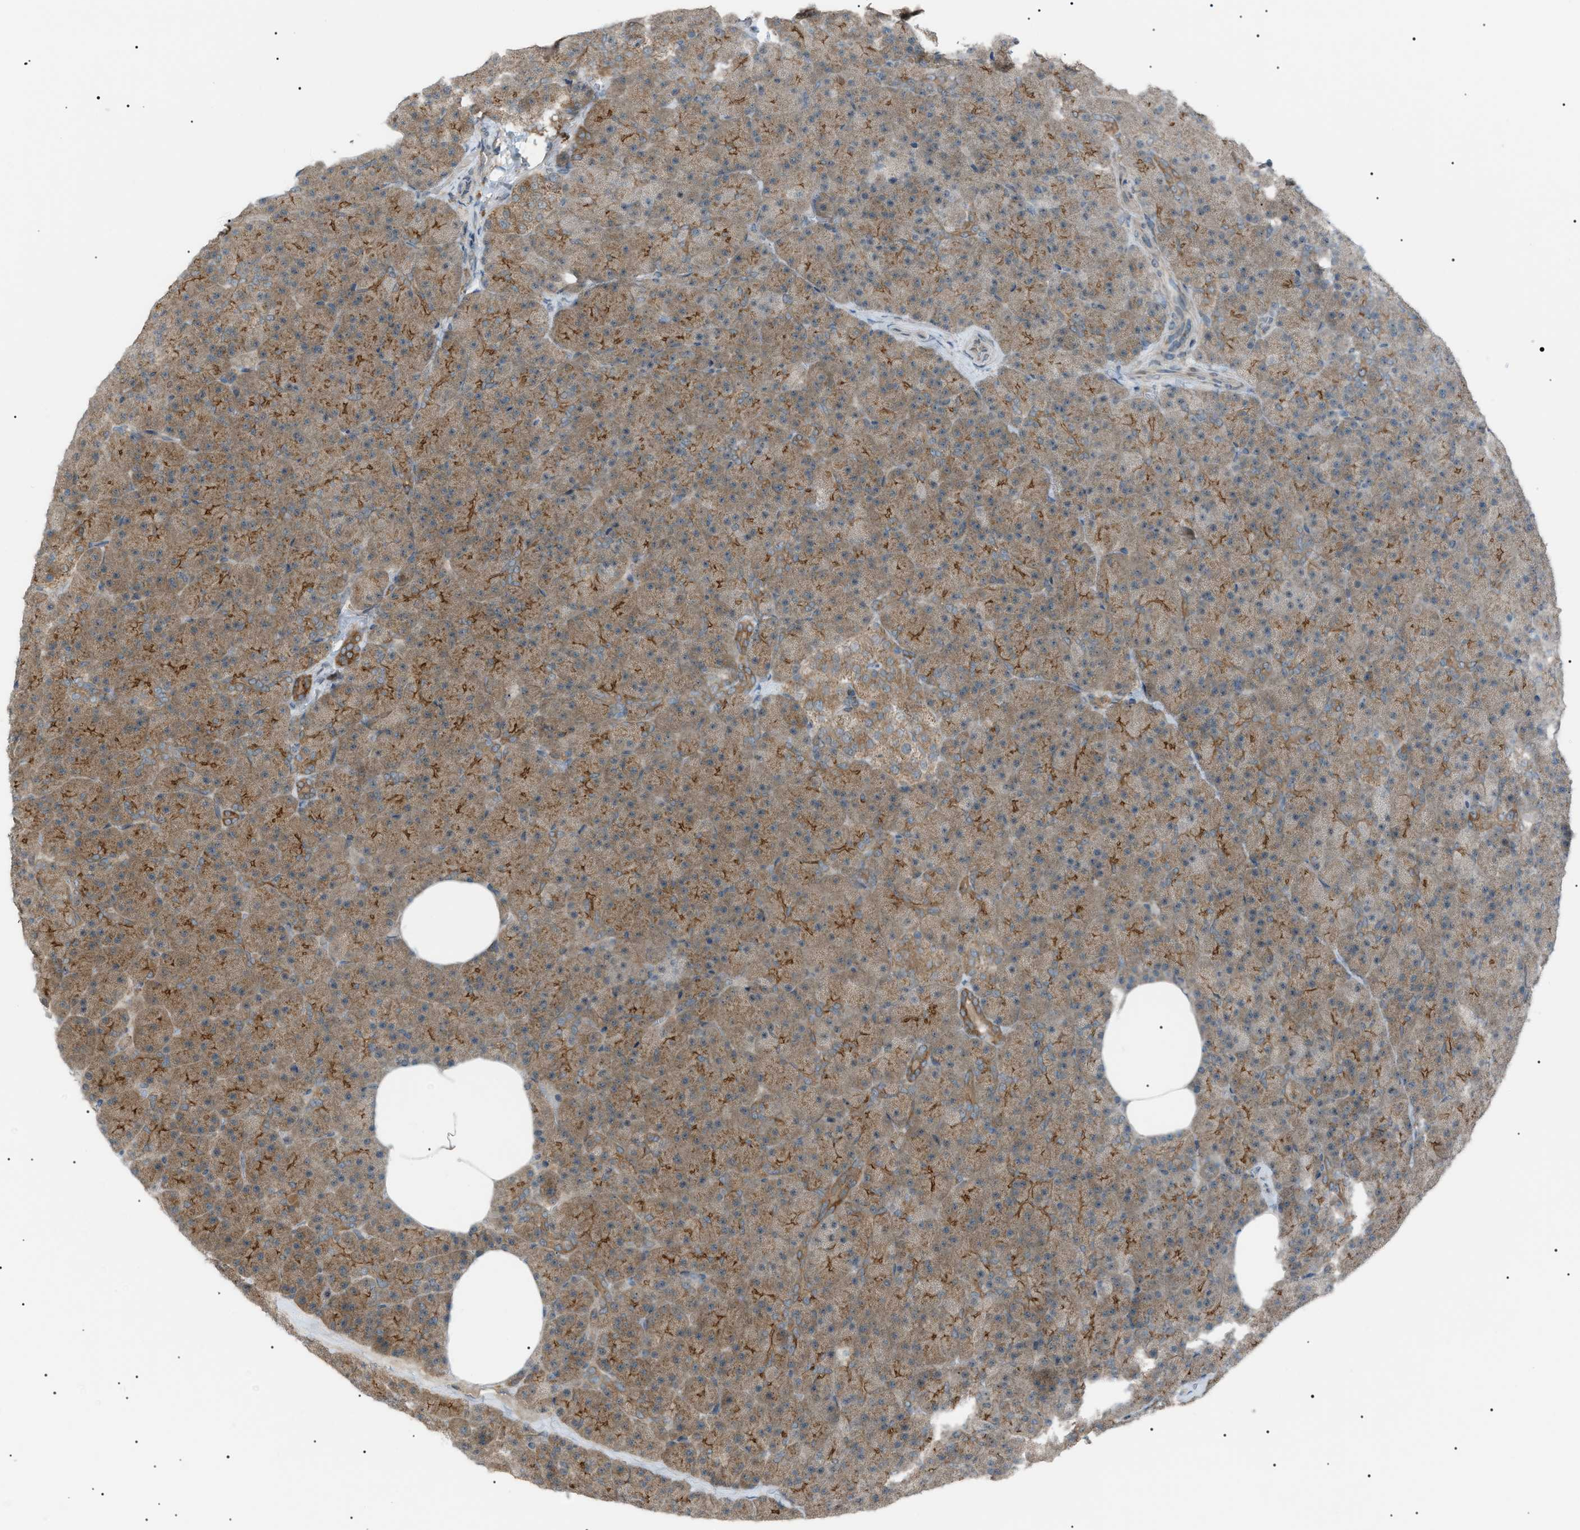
{"staining": {"intensity": "moderate", "quantity": ">75%", "location": "cytoplasmic/membranous"}, "tissue": "pancreas", "cell_type": "Exocrine glandular cells", "image_type": "normal", "snomed": [{"axis": "morphology", "description": "Normal tissue, NOS"}, {"axis": "topography", "description": "Pancreas"}], "caption": "Moderate cytoplasmic/membranous staining for a protein is appreciated in about >75% of exocrine glandular cells of benign pancreas using IHC.", "gene": "LPIN2", "patient": {"sex": "female", "age": 35}}